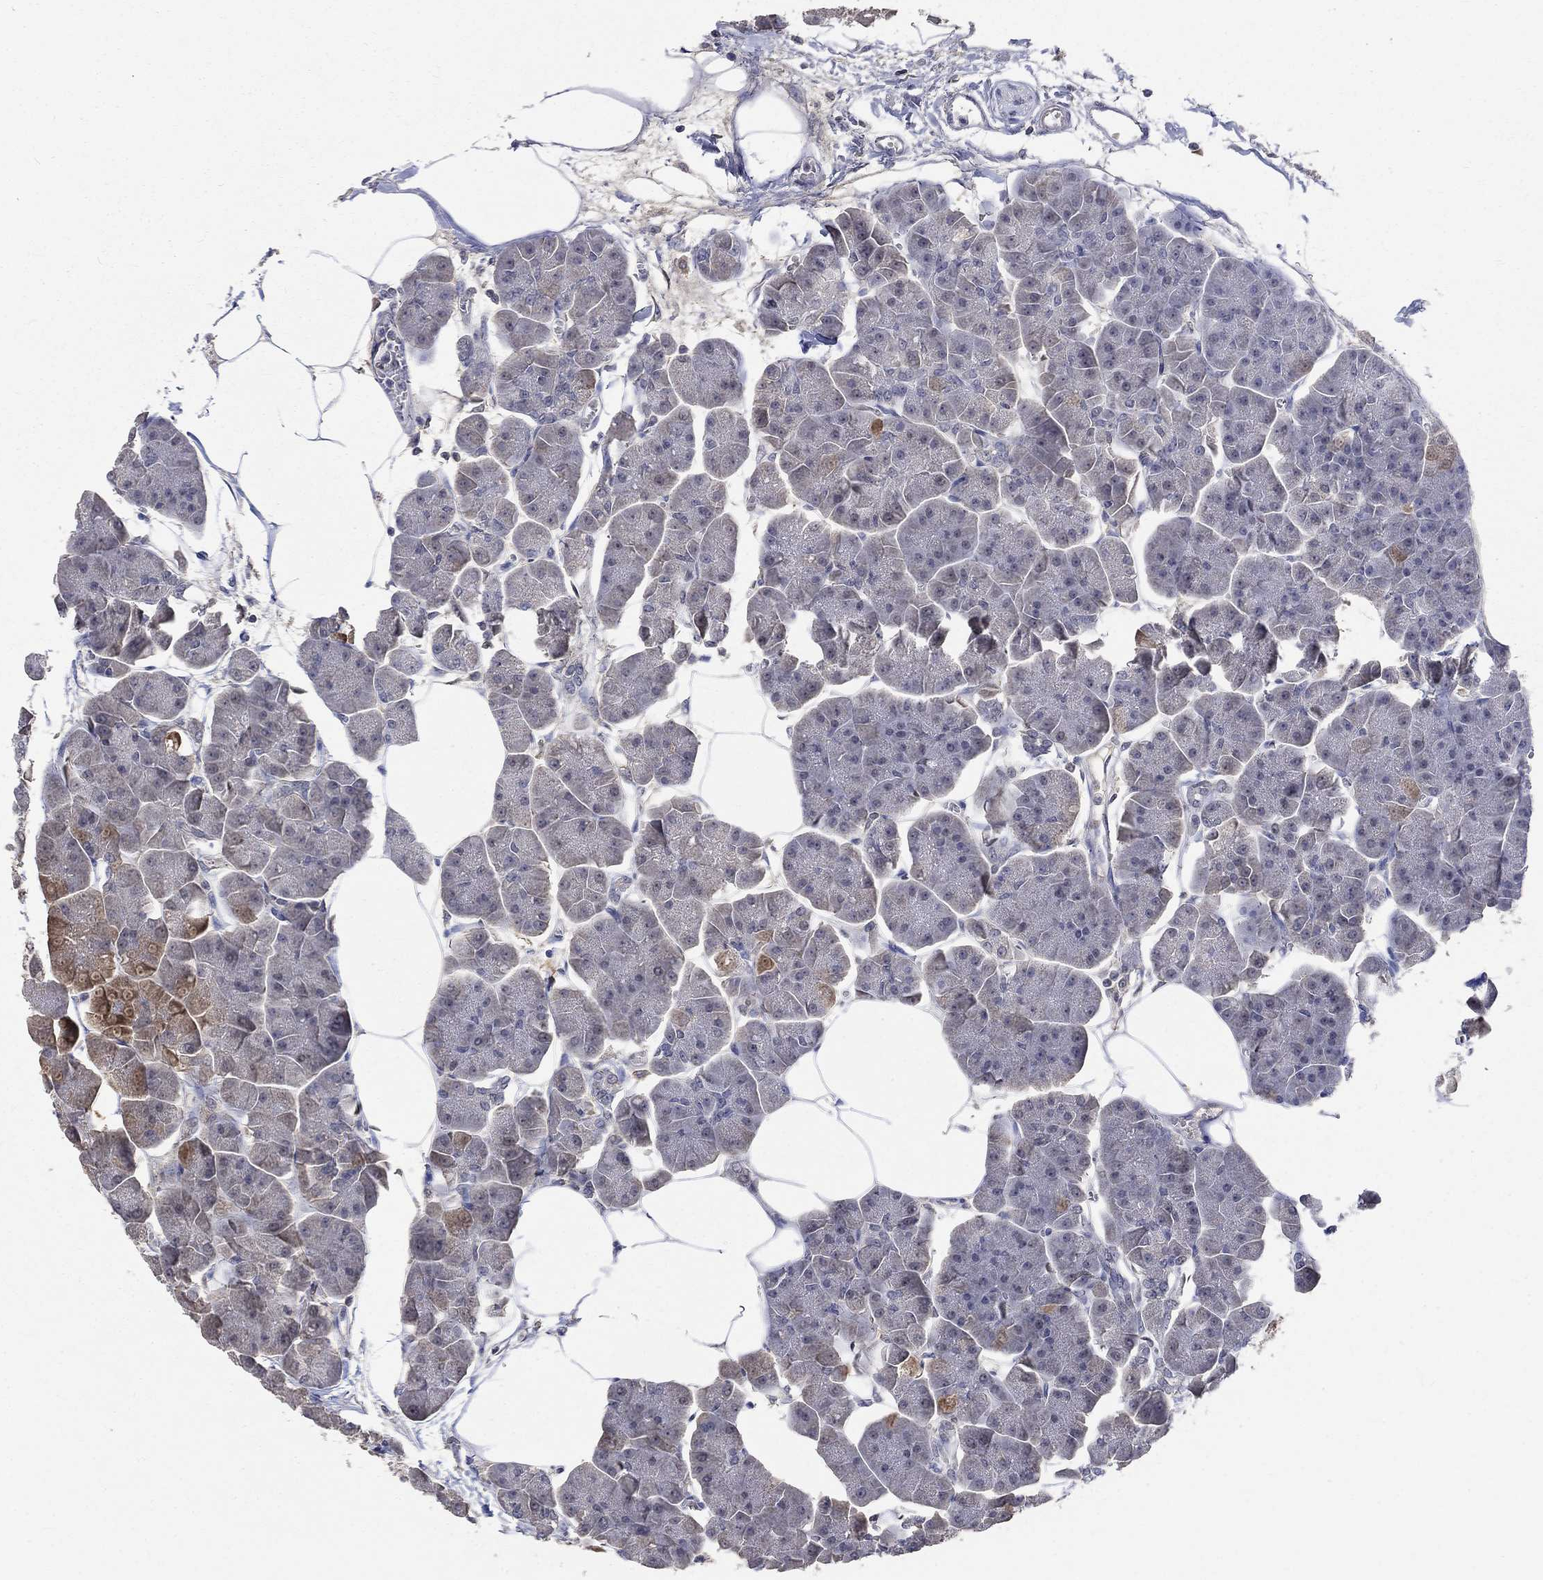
{"staining": {"intensity": "negative", "quantity": "none", "location": "none"}, "tissue": "pancreas", "cell_type": "Exocrine glandular cells", "image_type": "normal", "snomed": [{"axis": "morphology", "description": "Normal tissue, NOS"}, {"axis": "topography", "description": "Adipose tissue"}, {"axis": "topography", "description": "Pancreas"}, {"axis": "topography", "description": "Peripheral nerve tissue"}], "caption": "High power microscopy photomicrograph of an IHC histopathology image of normal pancreas, revealing no significant positivity in exocrine glandular cells.", "gene": "ZBTB18", "patient": {"sex": "female", "age": 58}}